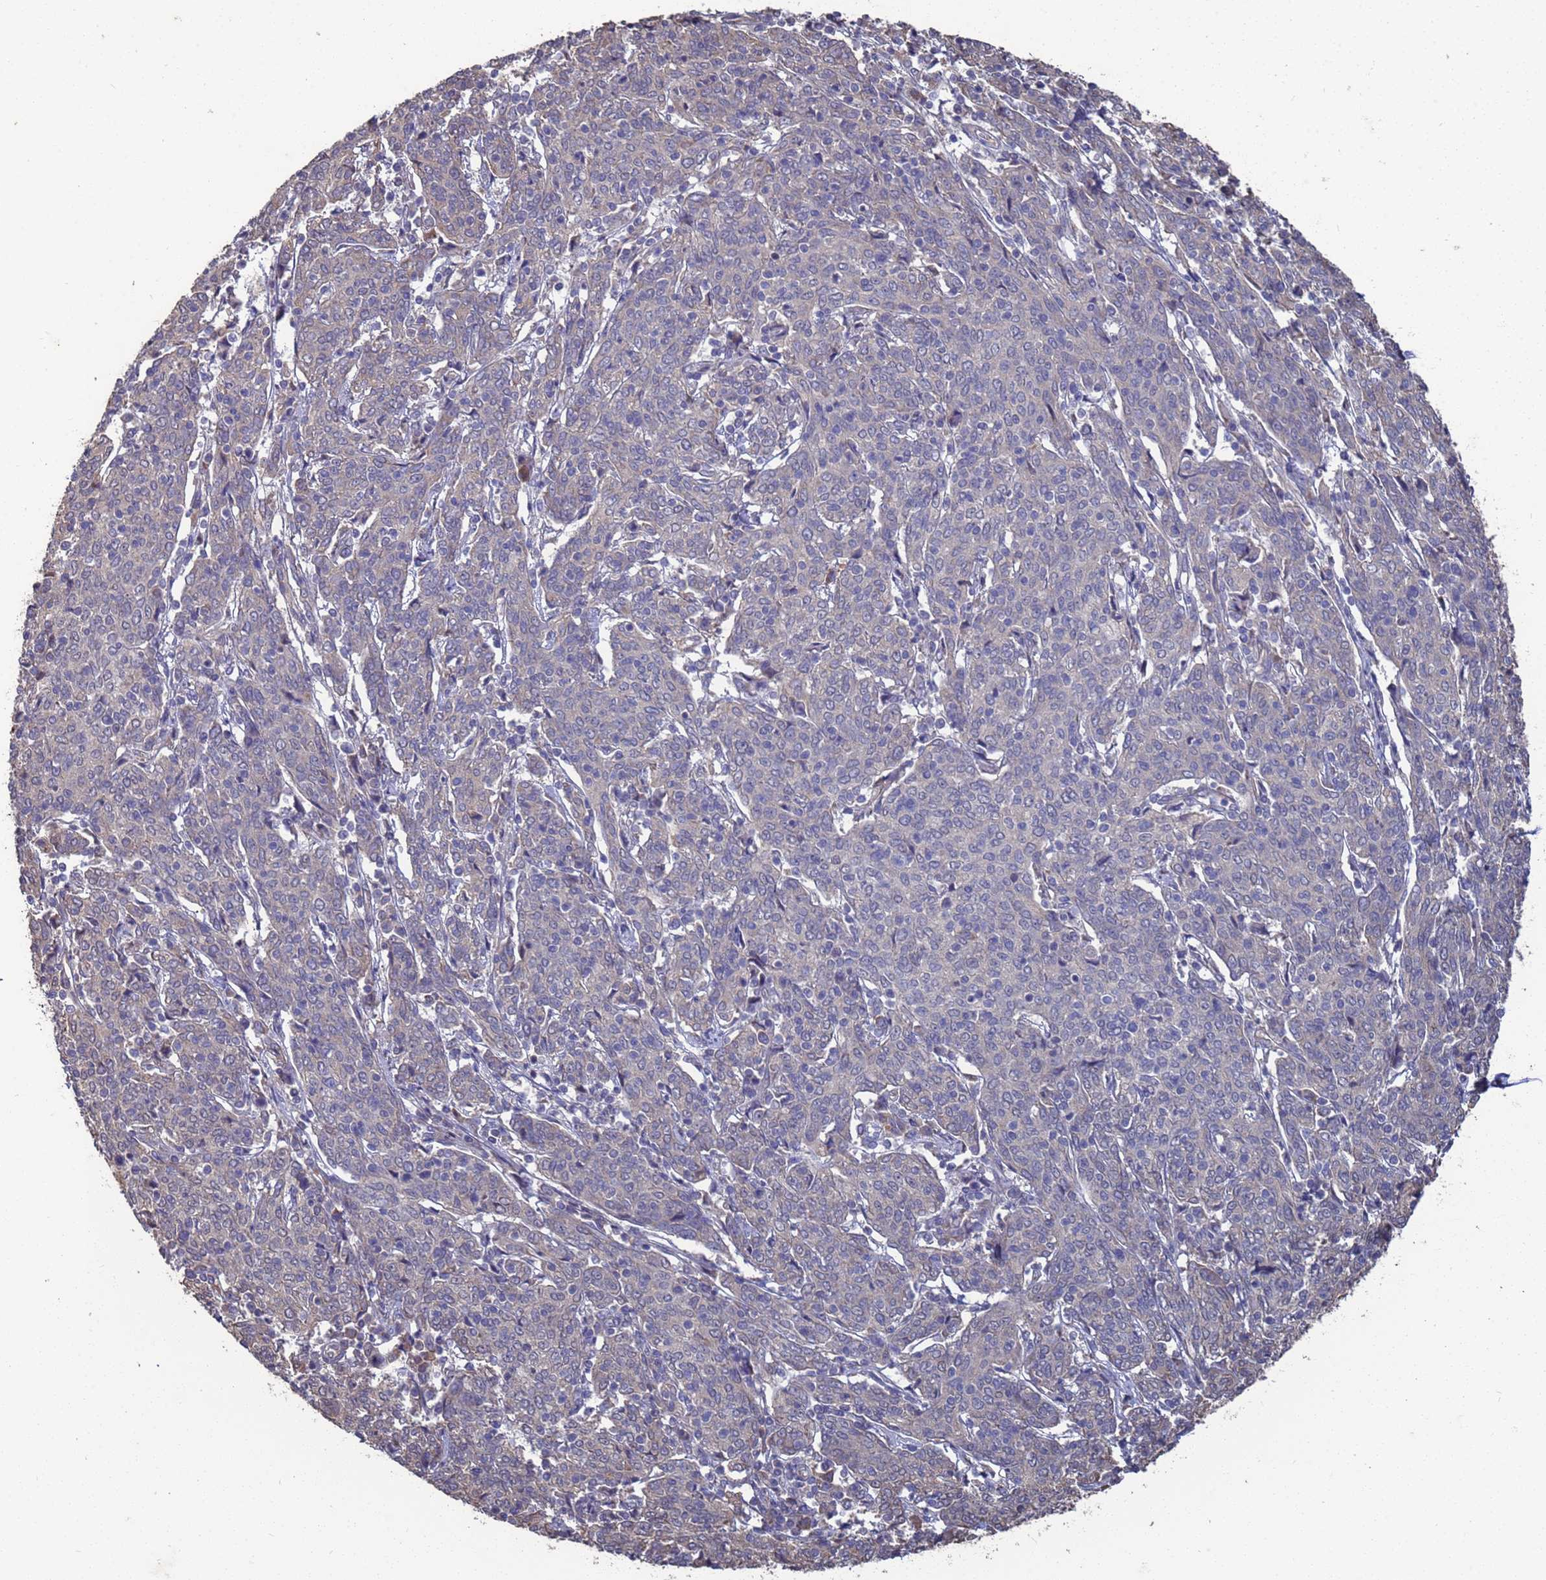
{"staining": {"intensity": "moderate", "quantity": "<25%", "location": "cytoplasmic/membranous"}, "tissue": "cervical cancer", "cell_type": "Tumor cells", "image_type": "cancer", "snomed": [{"axis": "morphology", "description": "Squamous cell carcinoma, NOS"}, {"axis": "topography", "description": "Cervix"}], "caption": "Human cervical squamous cell carcinoma stained with a brown dye reveals moderate cytoplasmic/membranous positive expression in approximately <25% of tumor cells.", "gene": "CFAP119", "patient": {"sex": "female", "age": 67}}